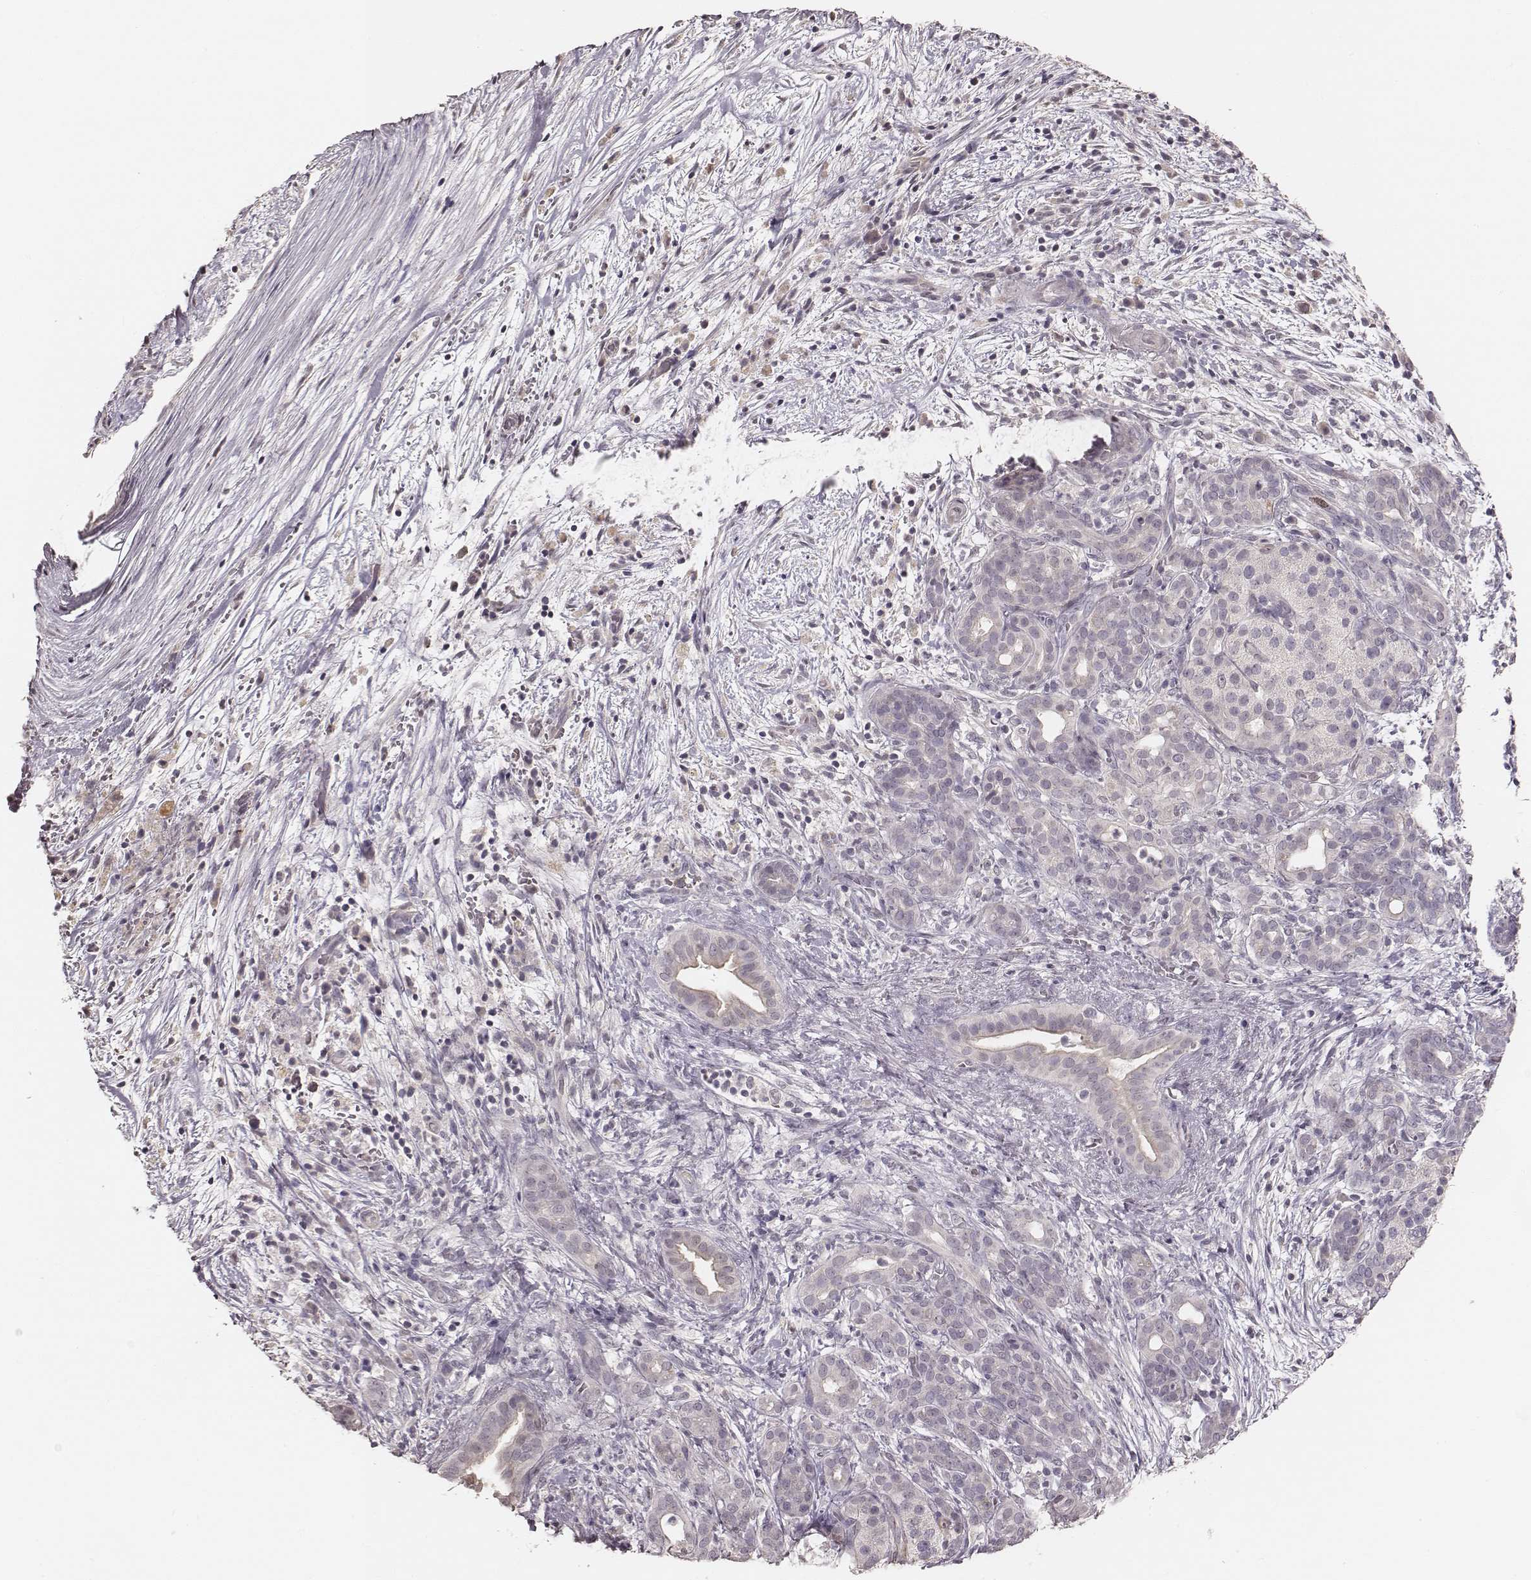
{"staining": {"intensity": "weak", "quantity": "<25%", "location": "cytoplasmic/membranous"}, "tissue": "pancreatic cancer", "cell_type": "Tumor cells", "image_type": "cancer", "snomed": [{"axis": "morphology", "description": "Adenocarcinoma, NOS"}, {"axis": "topography", "description": "Pancreas"}], "caption": "This is an IHC photomicrograph of pancreatic cancer (adenocarcinoma). There is no positivity in tumor cells.", "gene": "LY6K", "patient": {"sex": "male", "age": 44}}